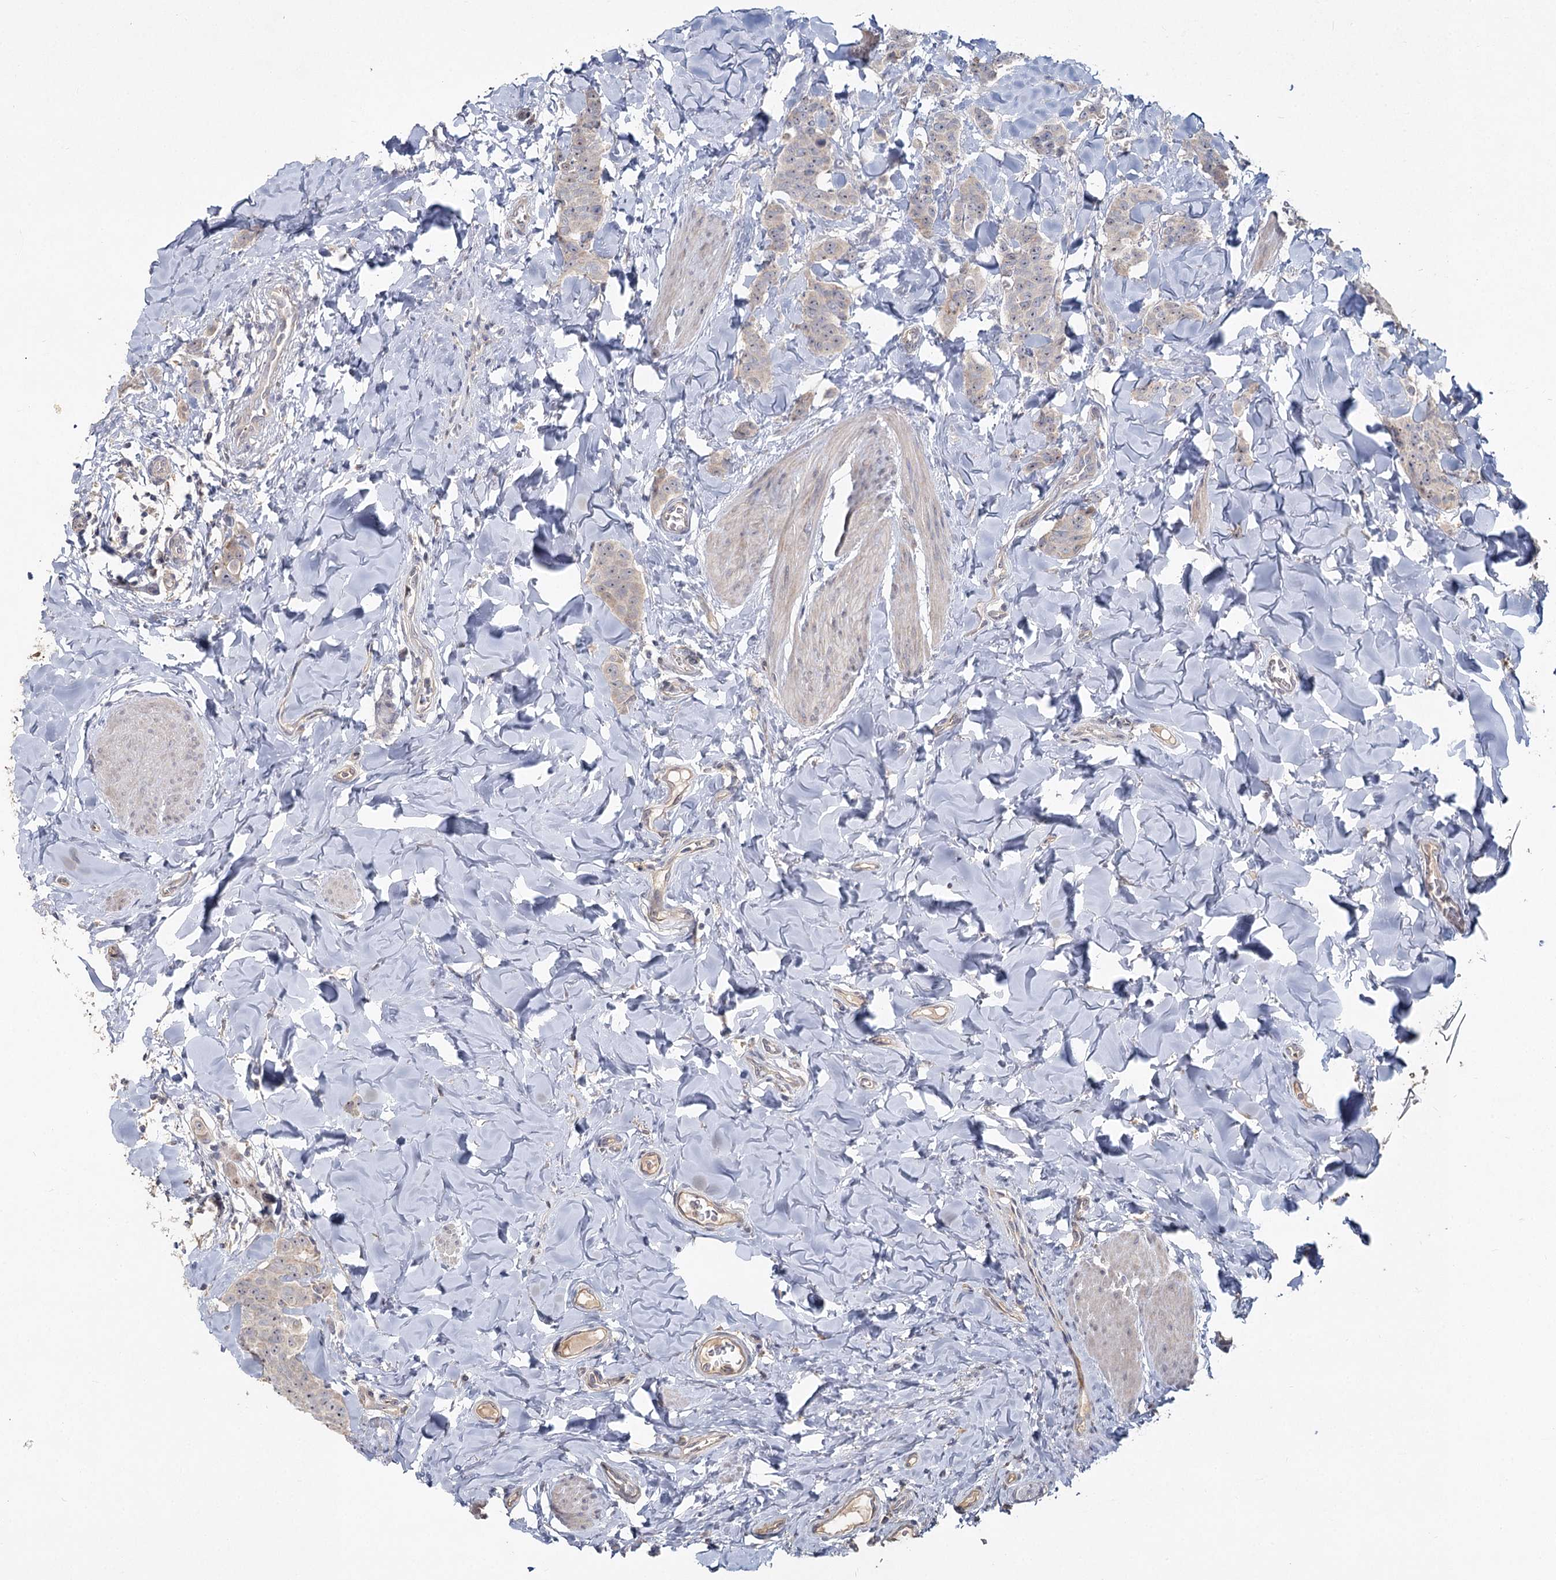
{"staining": {"intensity": "negative", "quantity": "none", "location": "none"}, "tissue": "breast cancer", "cell_type": "Tumor cells", "image_type": "cancer", "snomed": [{"axis": "morphology", "description": "Duct carcinoma"}, {"axis": "topography", "description": "Breast"}], "caption": "Protein analysis of breast invasive ductal carcinoma demonstrates no significant staining in tumor cells.", "gene": "ANGPTL5", "patient": {"sex": "female", "age": 40}}